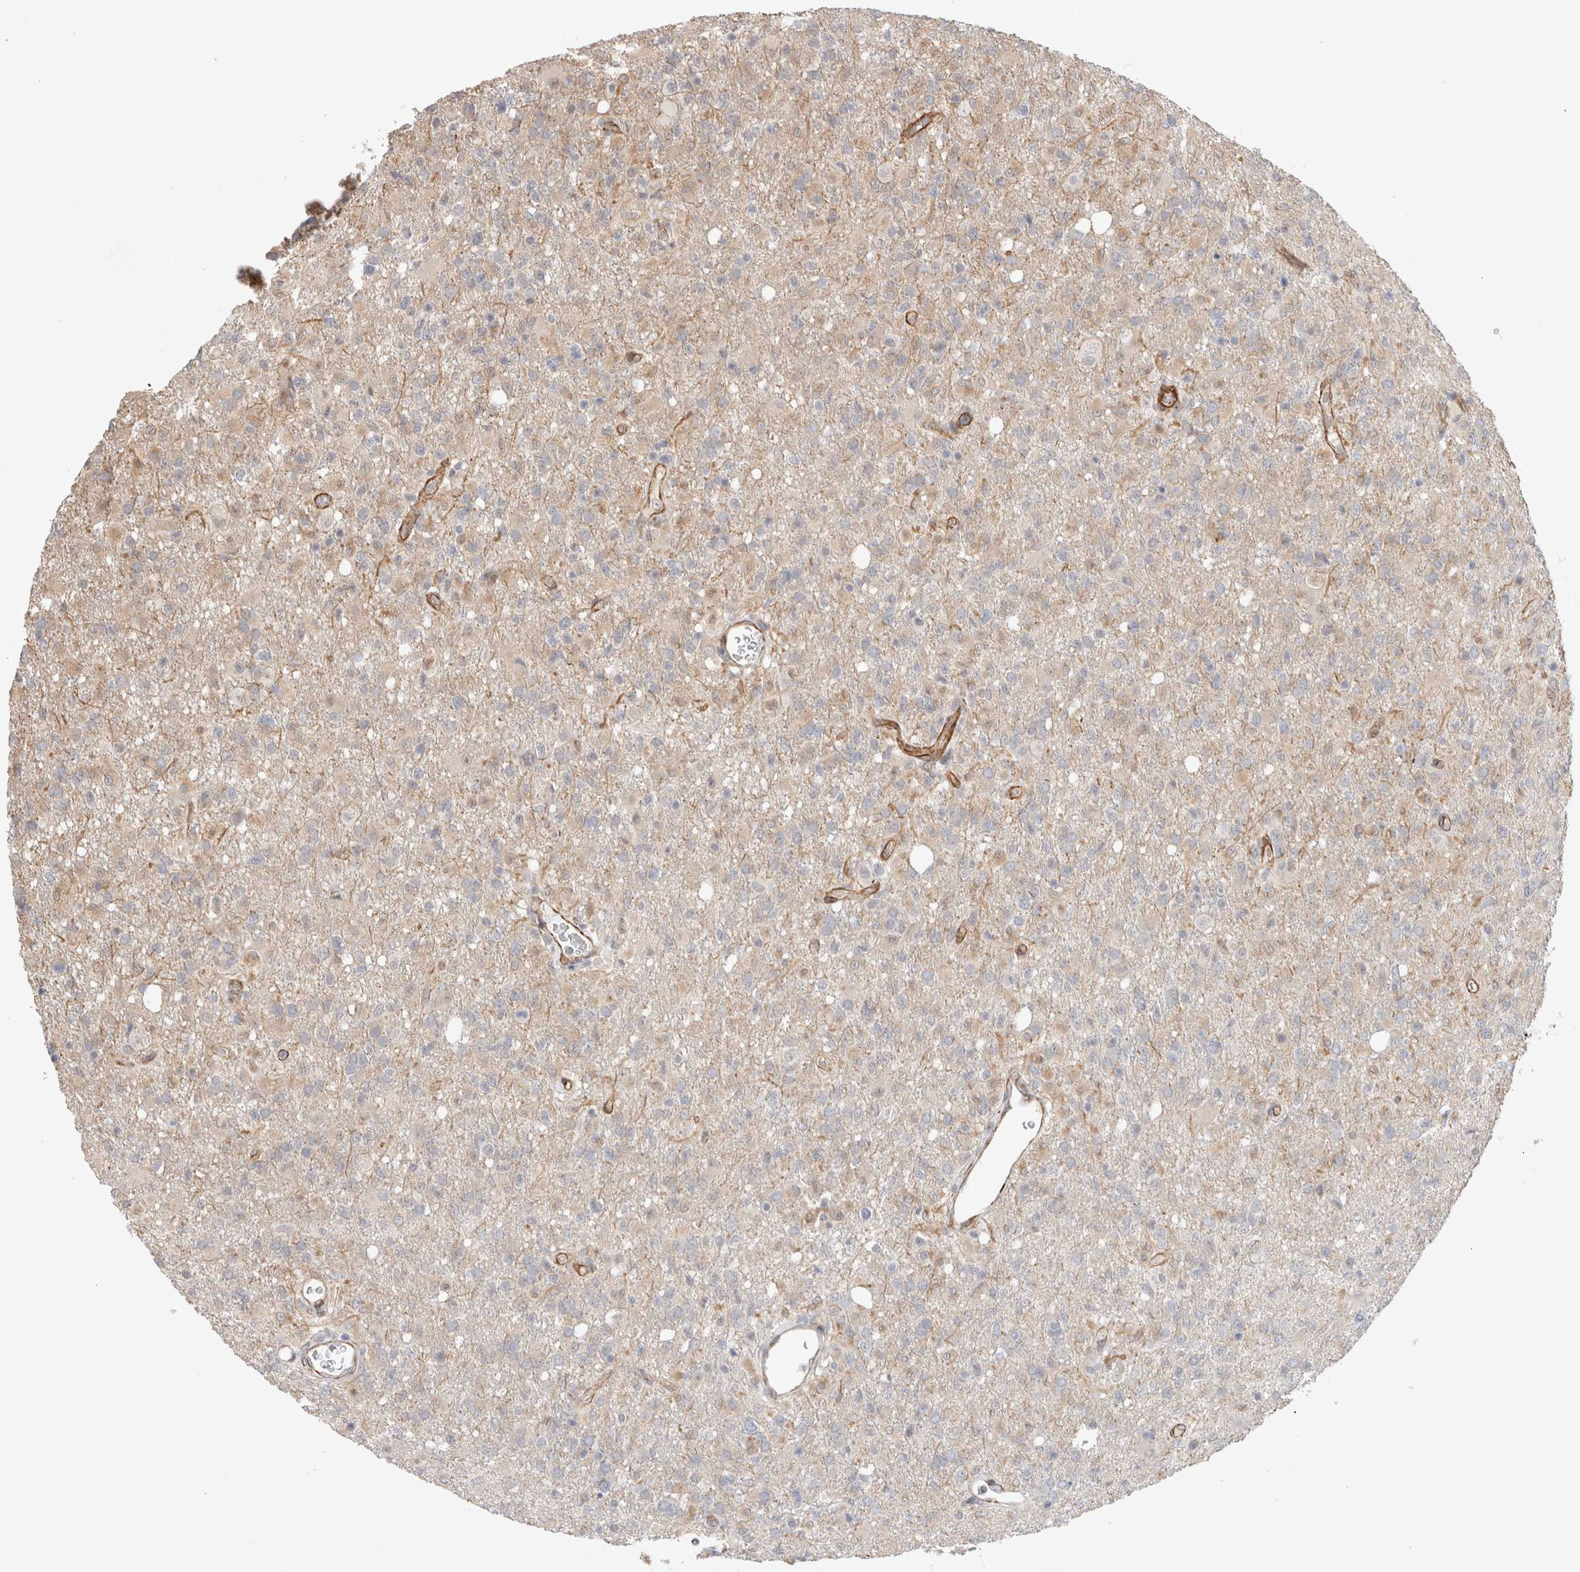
{"staining": {"intensity": "weak", "quantity": "<25%", "location": "cytoplasmic/membranous"}, "tissue": "glioma", "cell_type": "Tumor cells", "image_type": "cancer", "snomed": [{"axis": "morphology", "description": "Glioma, malignant, High grade"}, {"axis": "topography", "description": "Brain"}], "caption": "High power microscopy histopathology image of an IHC photomicrograph of glioma, revealing no significant staining in tumor cells.", "gene": "CAAP1", "patient": {"sex": "female", "age": 57}}